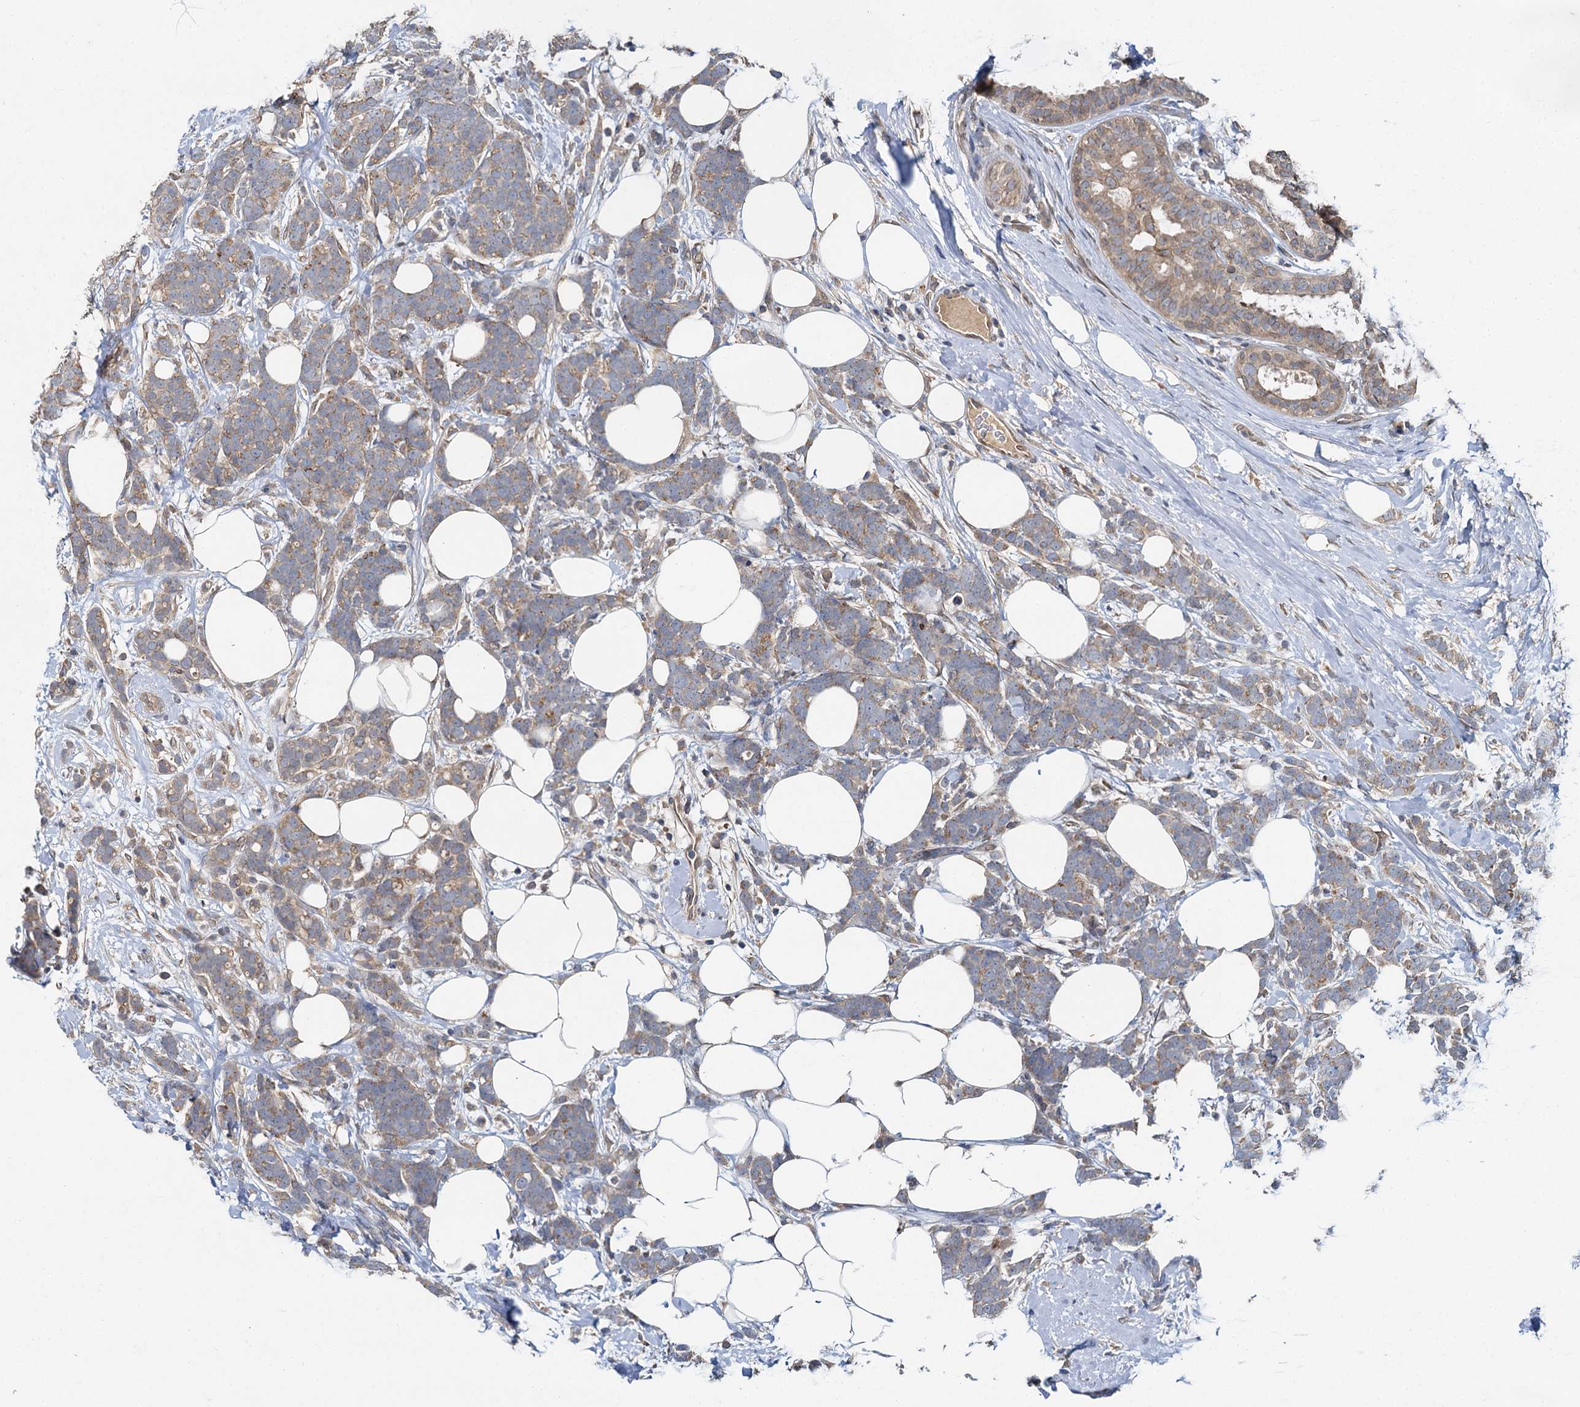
{"staining": {"intensity": "moderate", "quantity": ">75%", "location": "cytoplasmic/membranous"}, "tissue": "breast cancer", "cell_type": "Tumor cells", "image_type": "cancer", "snomed": [{"axis": "morphology", "description": "Lobular carcinoma"}, {"axis": "topography", "description": "Breast"}], "caption": "Tumor cells exhibit medium levels of moderate cytoplasmic/membranous positivity in approximately >75% of cells in human breast lobular carcinoma.", "gene": "ZNF324", "patient": {"sex": "female", "age": 58}}